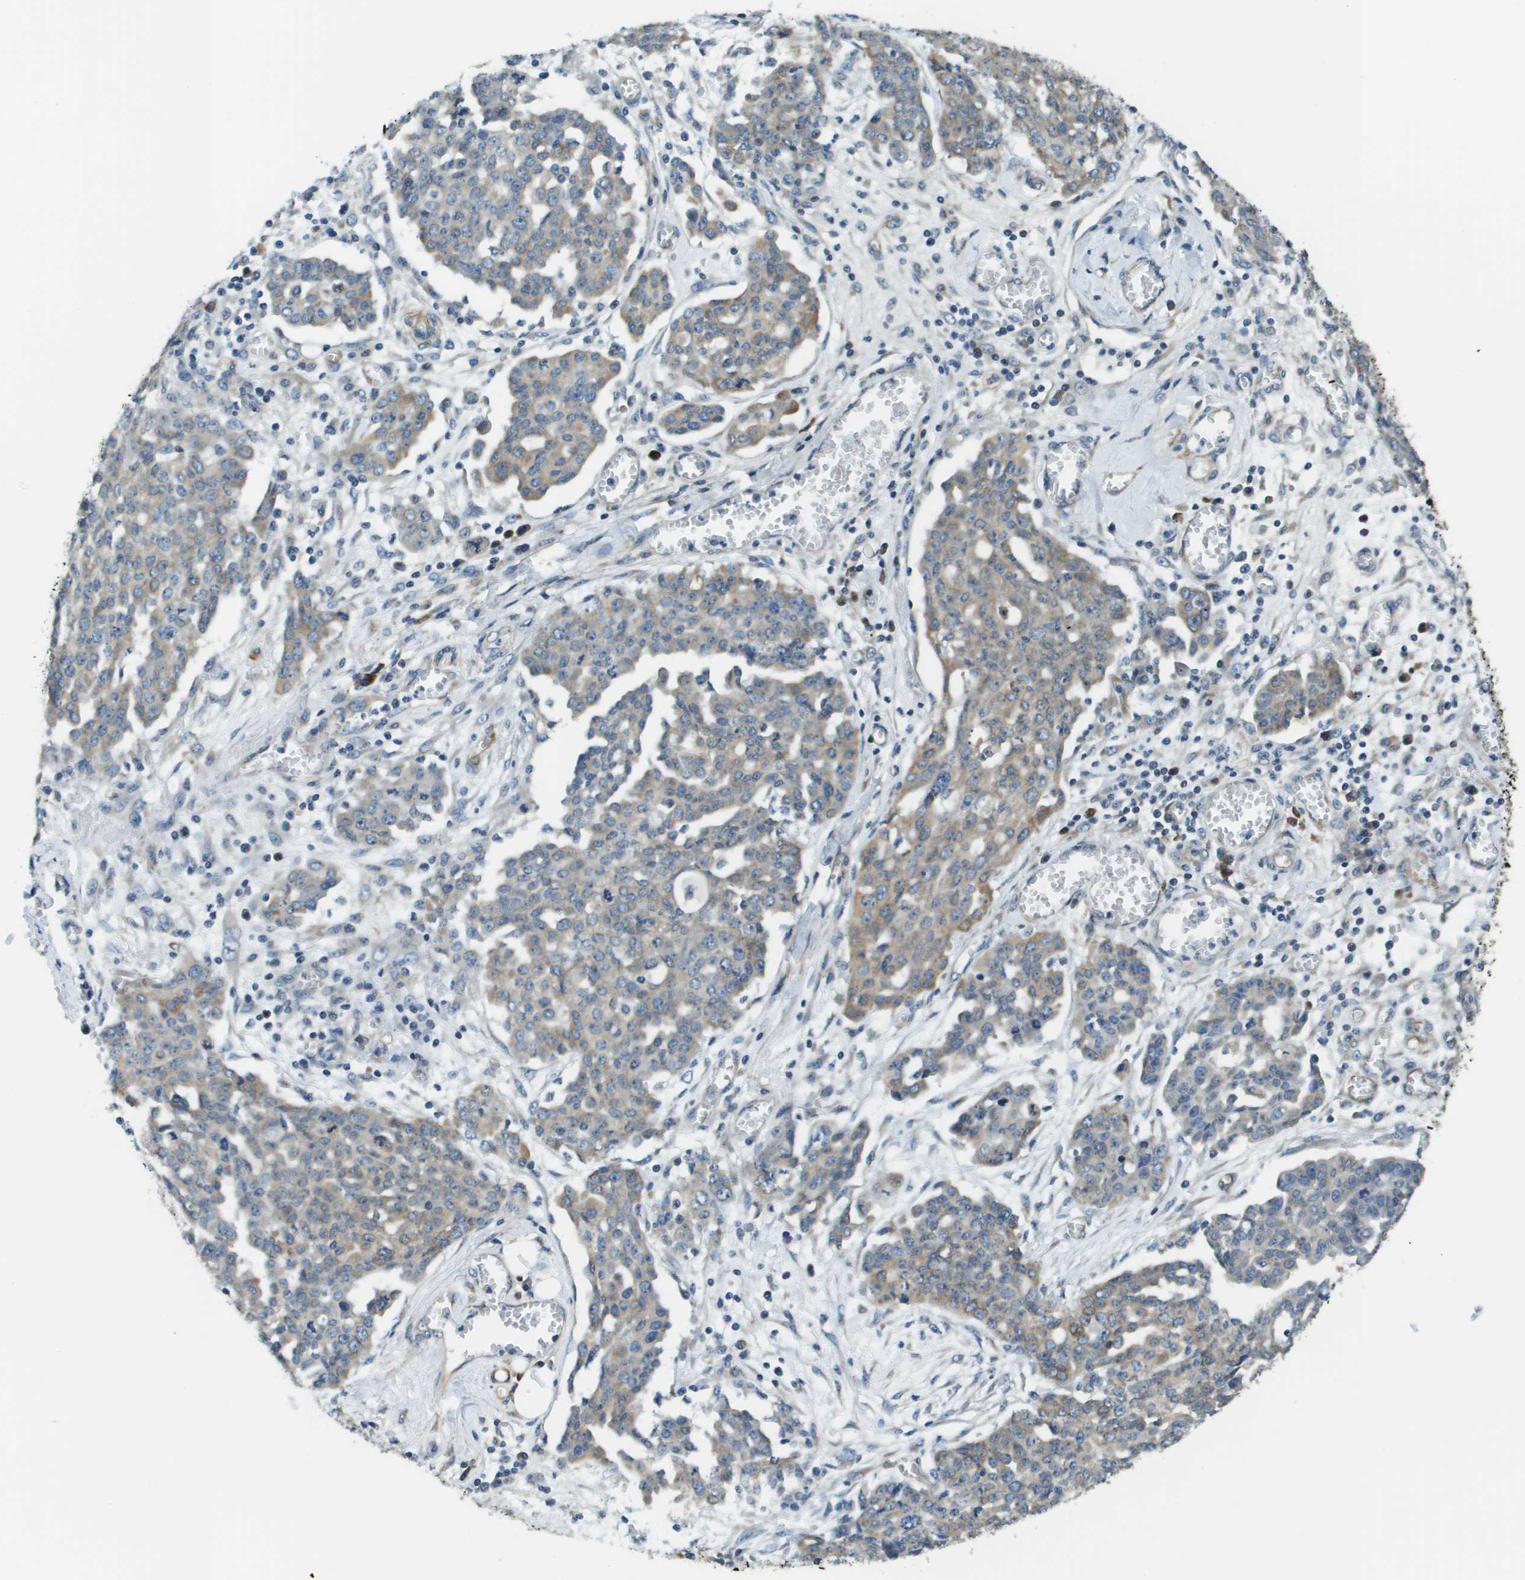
{"staining": {"intensity": "weak", "quantity": "25%-75%", "location": "cytoplasmic/membranous"}, "tissue": "ovarian cancer", "cell_type": "Tumor cells", "image_type": "cancer", "snomed": [{"axis": "morphology", "description": "Cystadenocarcinoma, serous, NOS"}, {"axis": "topography", "description": "Soft tissue"}, {"axis": "topography", "description": "Ovary"}], "caption": "An immunohistochemistry histopathology image of neoplastic tissue is shown. Protein staining in brown shows weak cytoplasmic/membranous positivity in ovarian cancer (serous cystadenocarcinoma) within tumor cells.", "gene": "SEC62", "patient": {"sex": "female", "age": 57}}